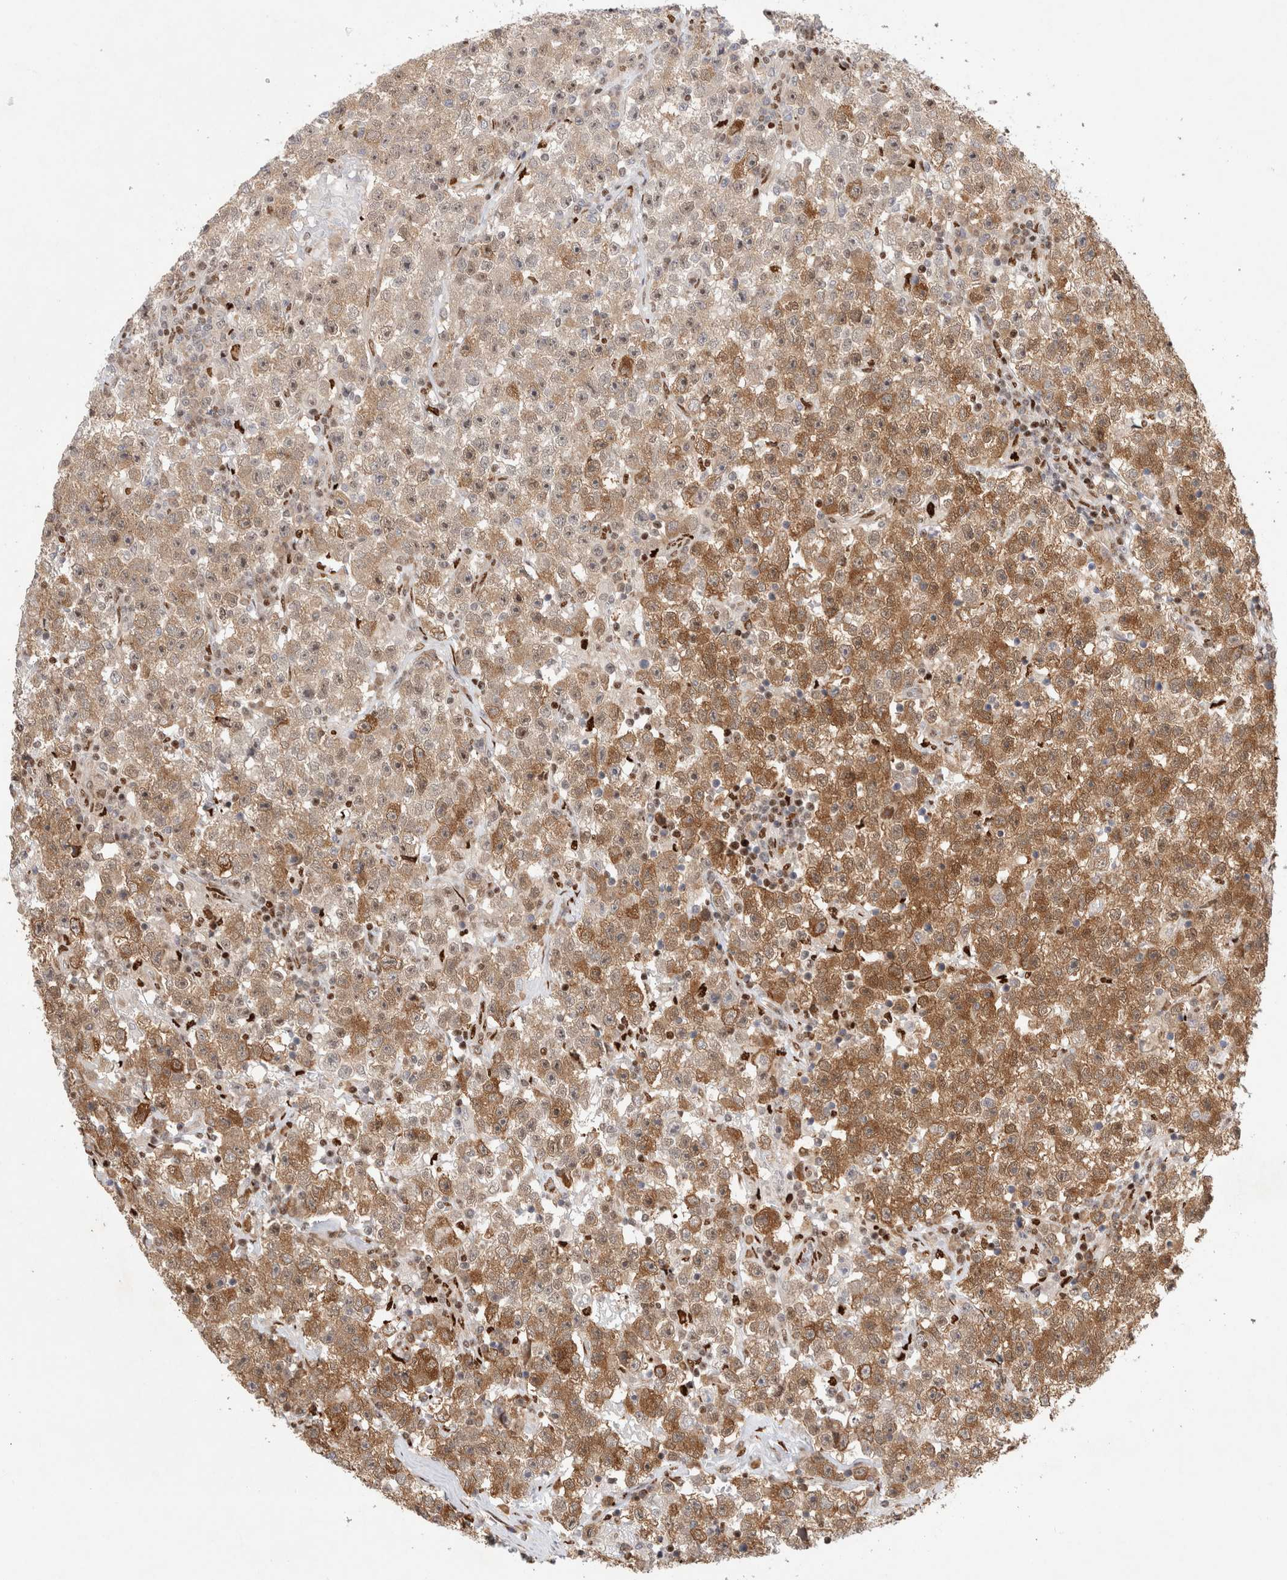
{"staining": {"intensity": "moderate", "quantity": ">75%", "location": "cytoplasmic/membranous,nuclear"}, "tissue": "testis cancer", "cell_type": "Tumor cells", "image_type": "cancer", "snomed": [{"axis": "morphology", "description": "Seminoma, NOS"}, {"axis": "topography", "description": "Testis"}], "caption": "Immunohistochemical staining of testis seminoma shows medium levels of moderate cytoplasmic/membranous and nuclear protein positivity in about >75% of tumor cells.", "gene": "TCF4", "patient": {"sex": "male", "age": 22}}